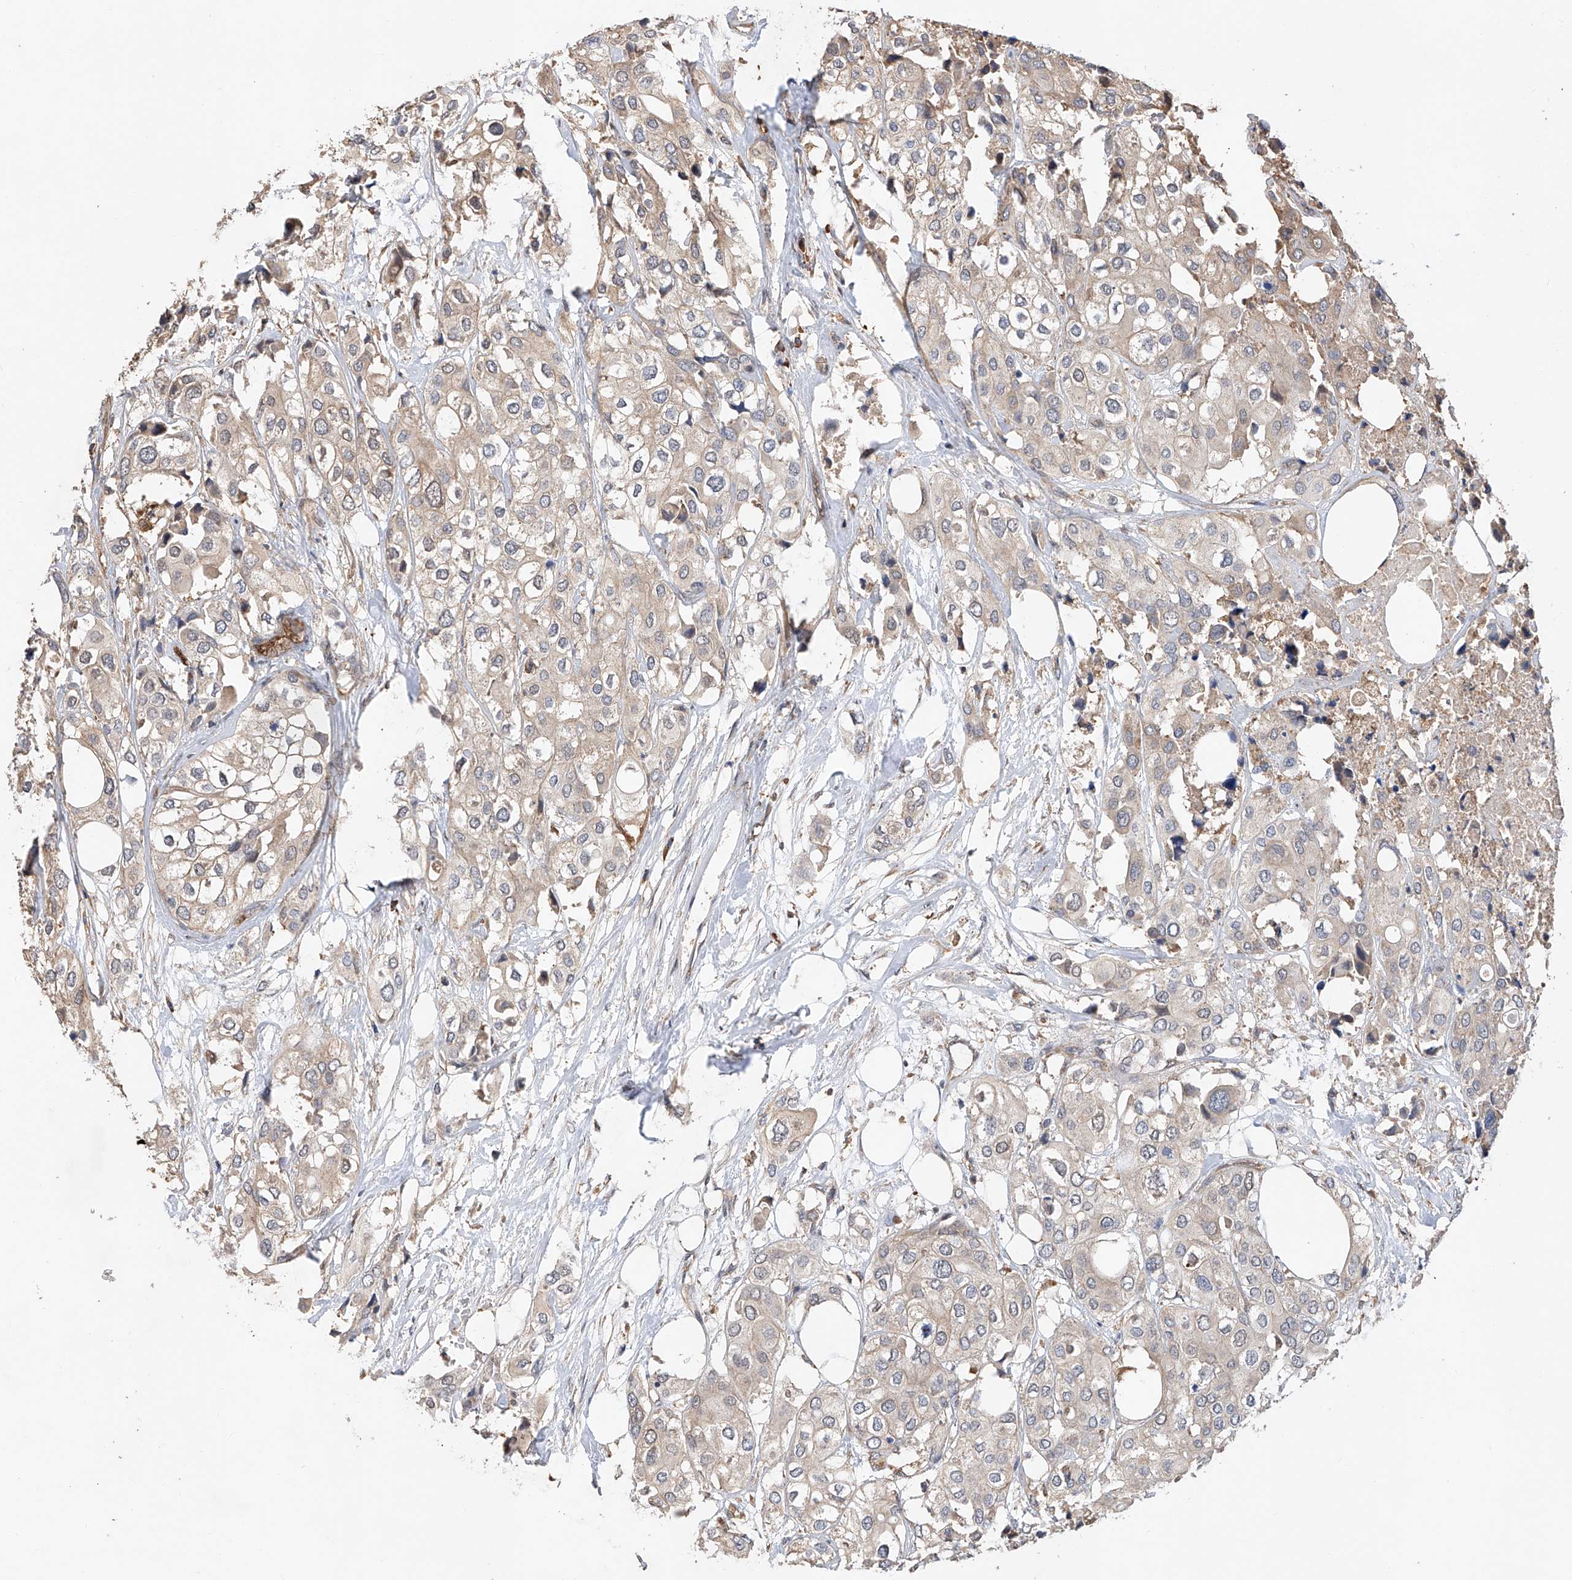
{"staining": {"intensity": "weak", "quantity": ">75%", "location": "cytoplasmic/membranous"}, "tissue": "urothelial cancer", "cell_type": "Tumor cells", "image_type": "cancer", "snomed": [{"axis": "morphology", "description": "Urothelial carcinoma, High grade"}, {"axis": "topography", "description": "Urinary bladder"}], "caption": "IHC micrograph of neoplastic tissue: human urothelial cancer stained using IHC displays low levels of weak protein expression localized specifically in the cytoplasmic/membranous of tumor cells, appearing as a cytoplasmic/membranous brown color.", "gene": "RILPL2", "patient": {"sex": "male", "age": 64}}